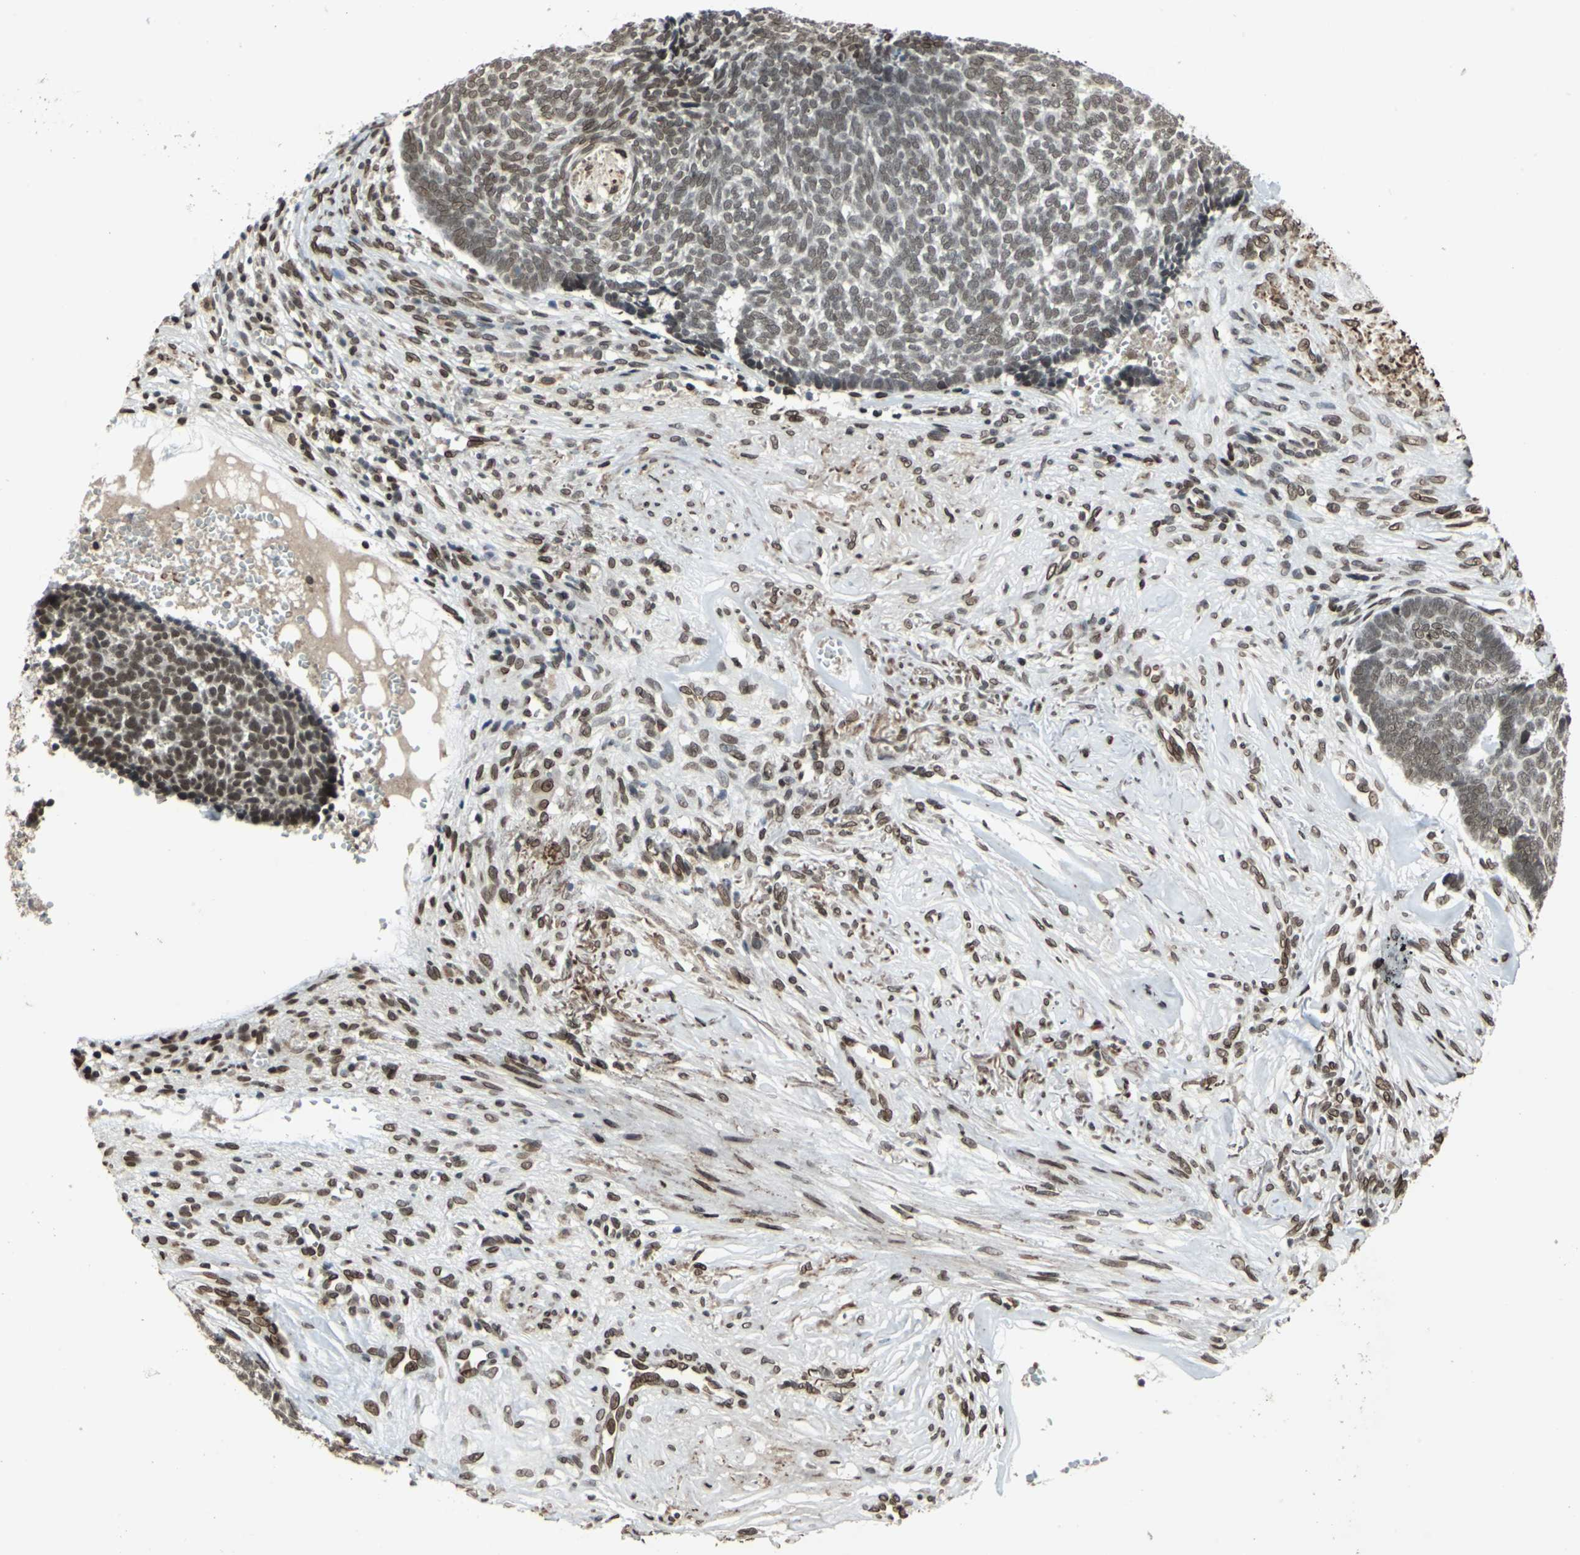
{"staining": {"intensity": "moderate", "quantity": ">75%", "location": "nuclear"}, "tissue": "skin cancer", "cell_type": "Tumor cells", "image_type": "cancer", "snomed": [{"axis": "morphology", "description": "Basal cell carcinoma"}, {"axis": "topography", "description": "Skin"}], "caption": "Protein analysis of basal cell carcinoma (skin) tissue demonstrates moderate nuclear expression in approximately >75% of tumor cells.", "gene": "ISY1", "patient": {"sex": "male", "age": 84}}